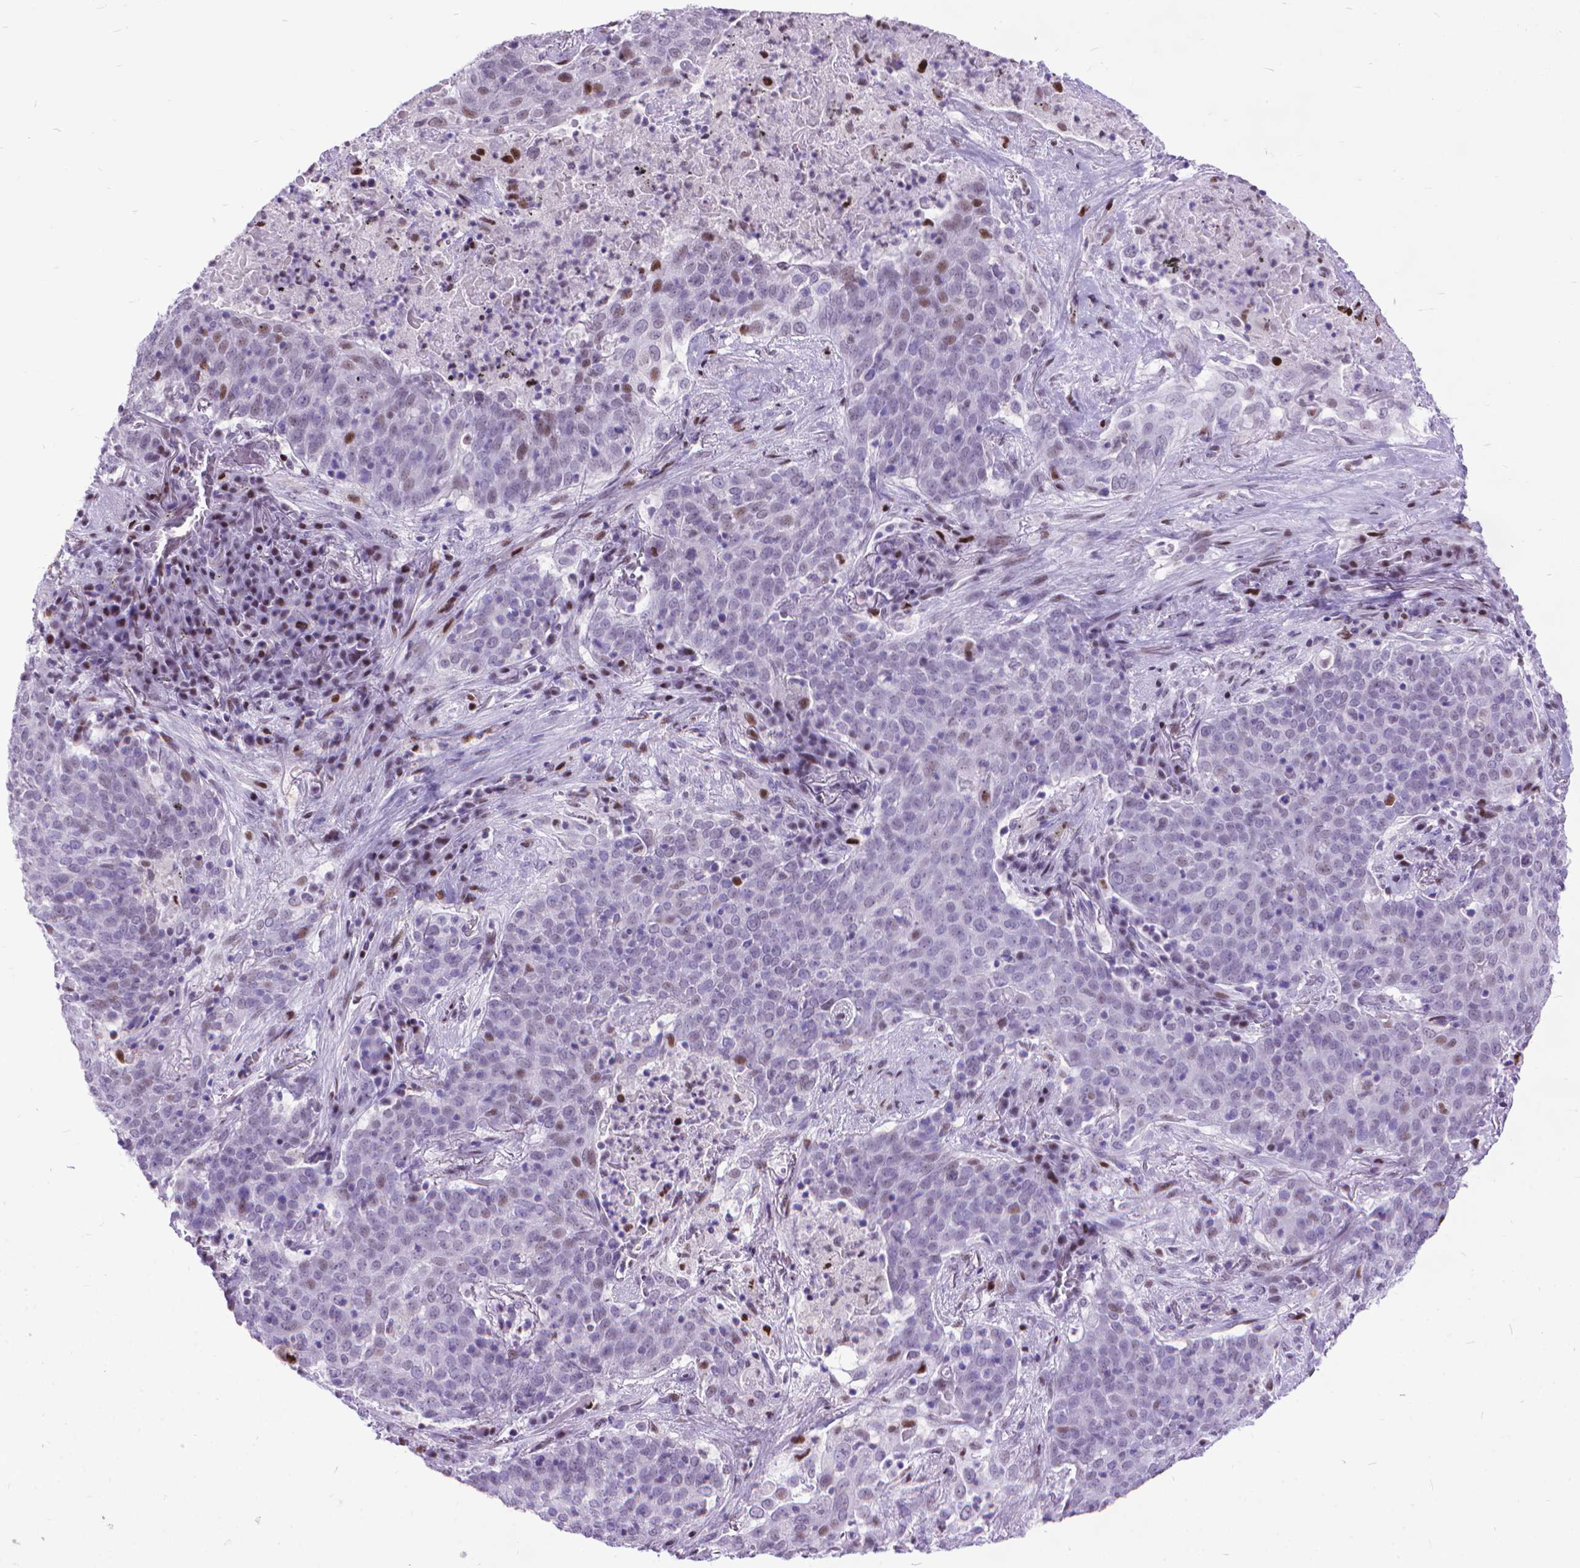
{"staining": {"intensity": "weak", "quantity": "<25%", "location": "nuclear"}, "tissue": "lung cancer", "cell_type": "Tumor cells", "image_type": "cancer", "snomed": [{"axis": "morphology", "description": "Squamous cell carcinoma, NOS"}, {"axis": "topography", "description": "Lung"}], "caption": "This photomicrograph is of lung cancer stained with immunohistochemistry to label a protein in brown with the nuclei are counter-stained blue. There is no positivity in tumor cells.", "gene": "POLE4", "patient": {"sex": "male", "age": 82}}